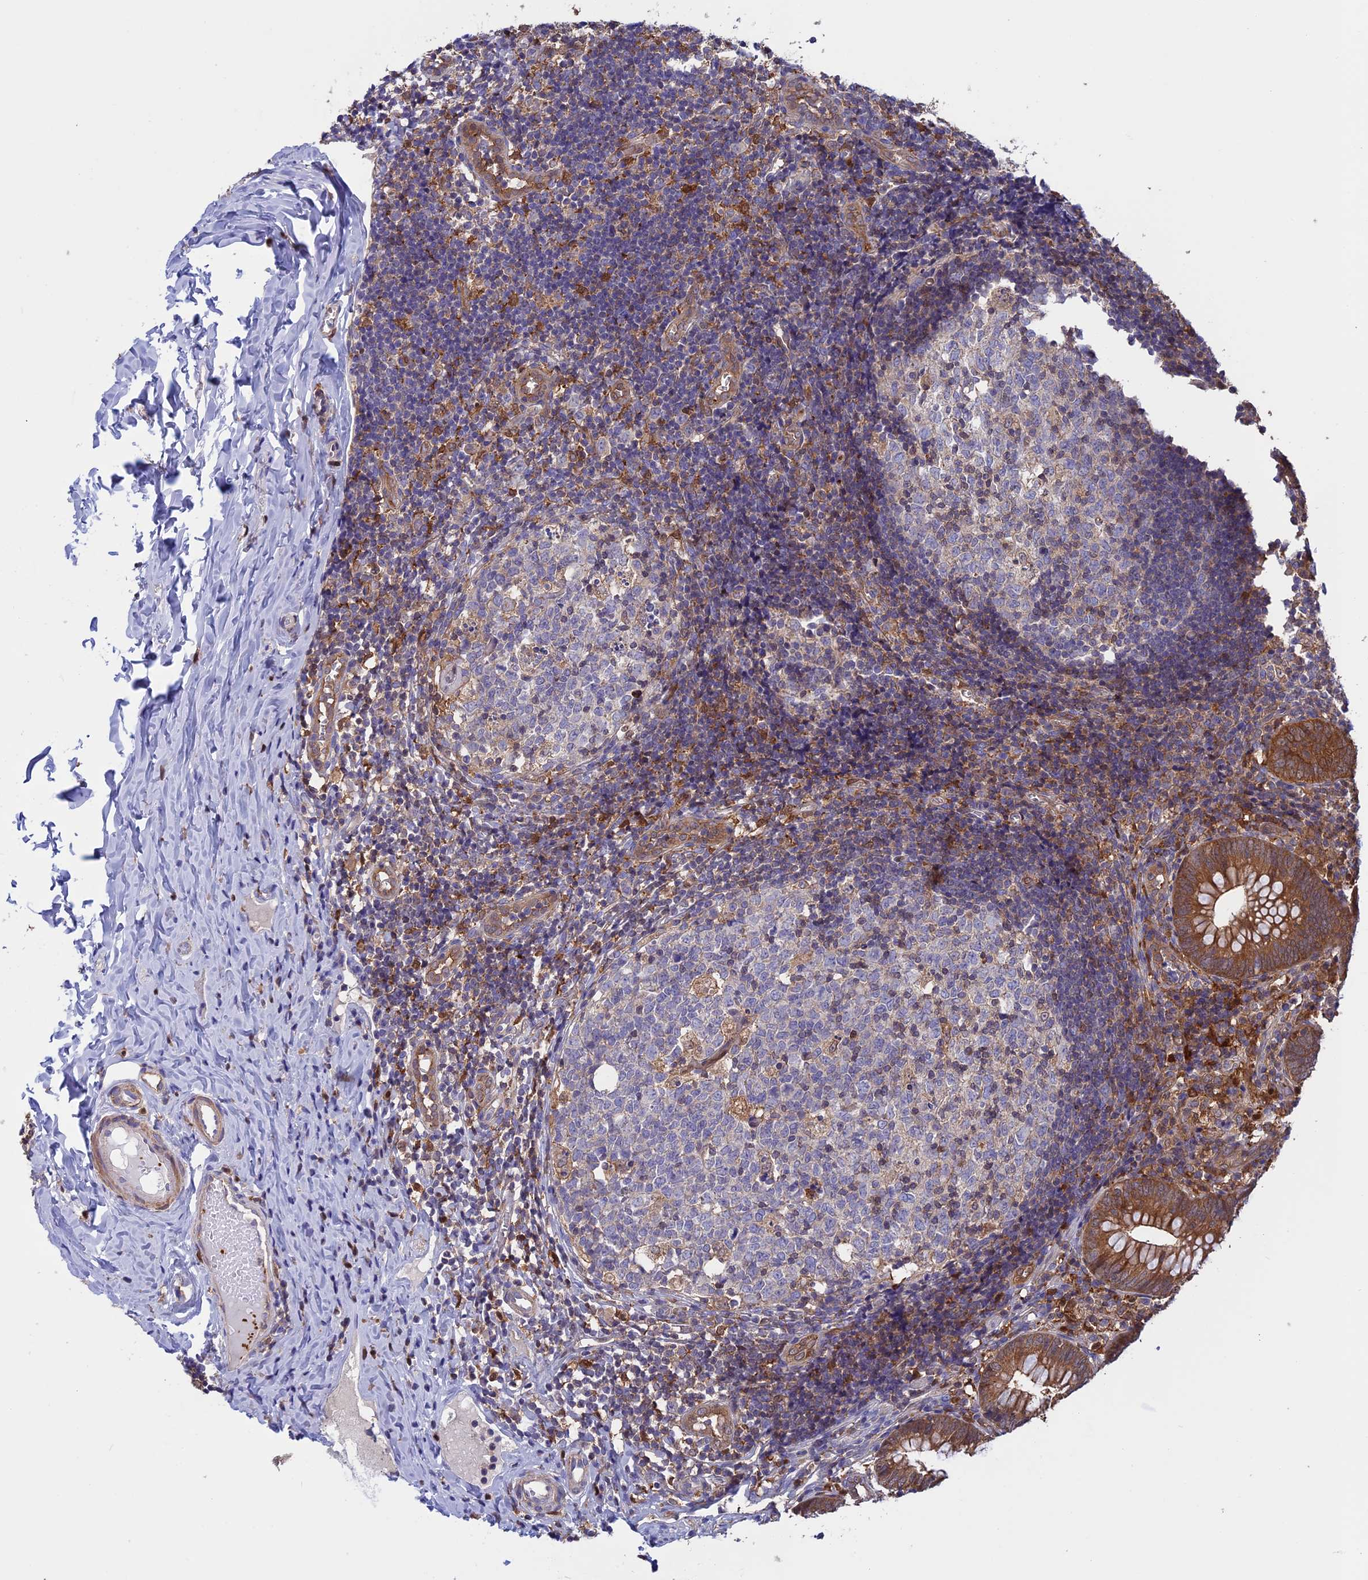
{"staining": {"intensity": "moderate", "quantity": ">75%", "location": "cytoplasmic/membranous"}, "tissue": "appendix", "cell_type": "Glandular cells", "image_type": "normal", "snomed": [{"axis": "morphology", "description": "Normal tissue, NOS"}, {"axis": "topography", "description": "Appendix"}], "caption": "Immunohistochemical staining of unremarkable appendix exhibits medium levels of moderate cytoplasmic/membranous positivity in approximately >75% of glandular cells.", "gene": "ARHGAP18", "patient": {"sex": "male", "age": 8}}